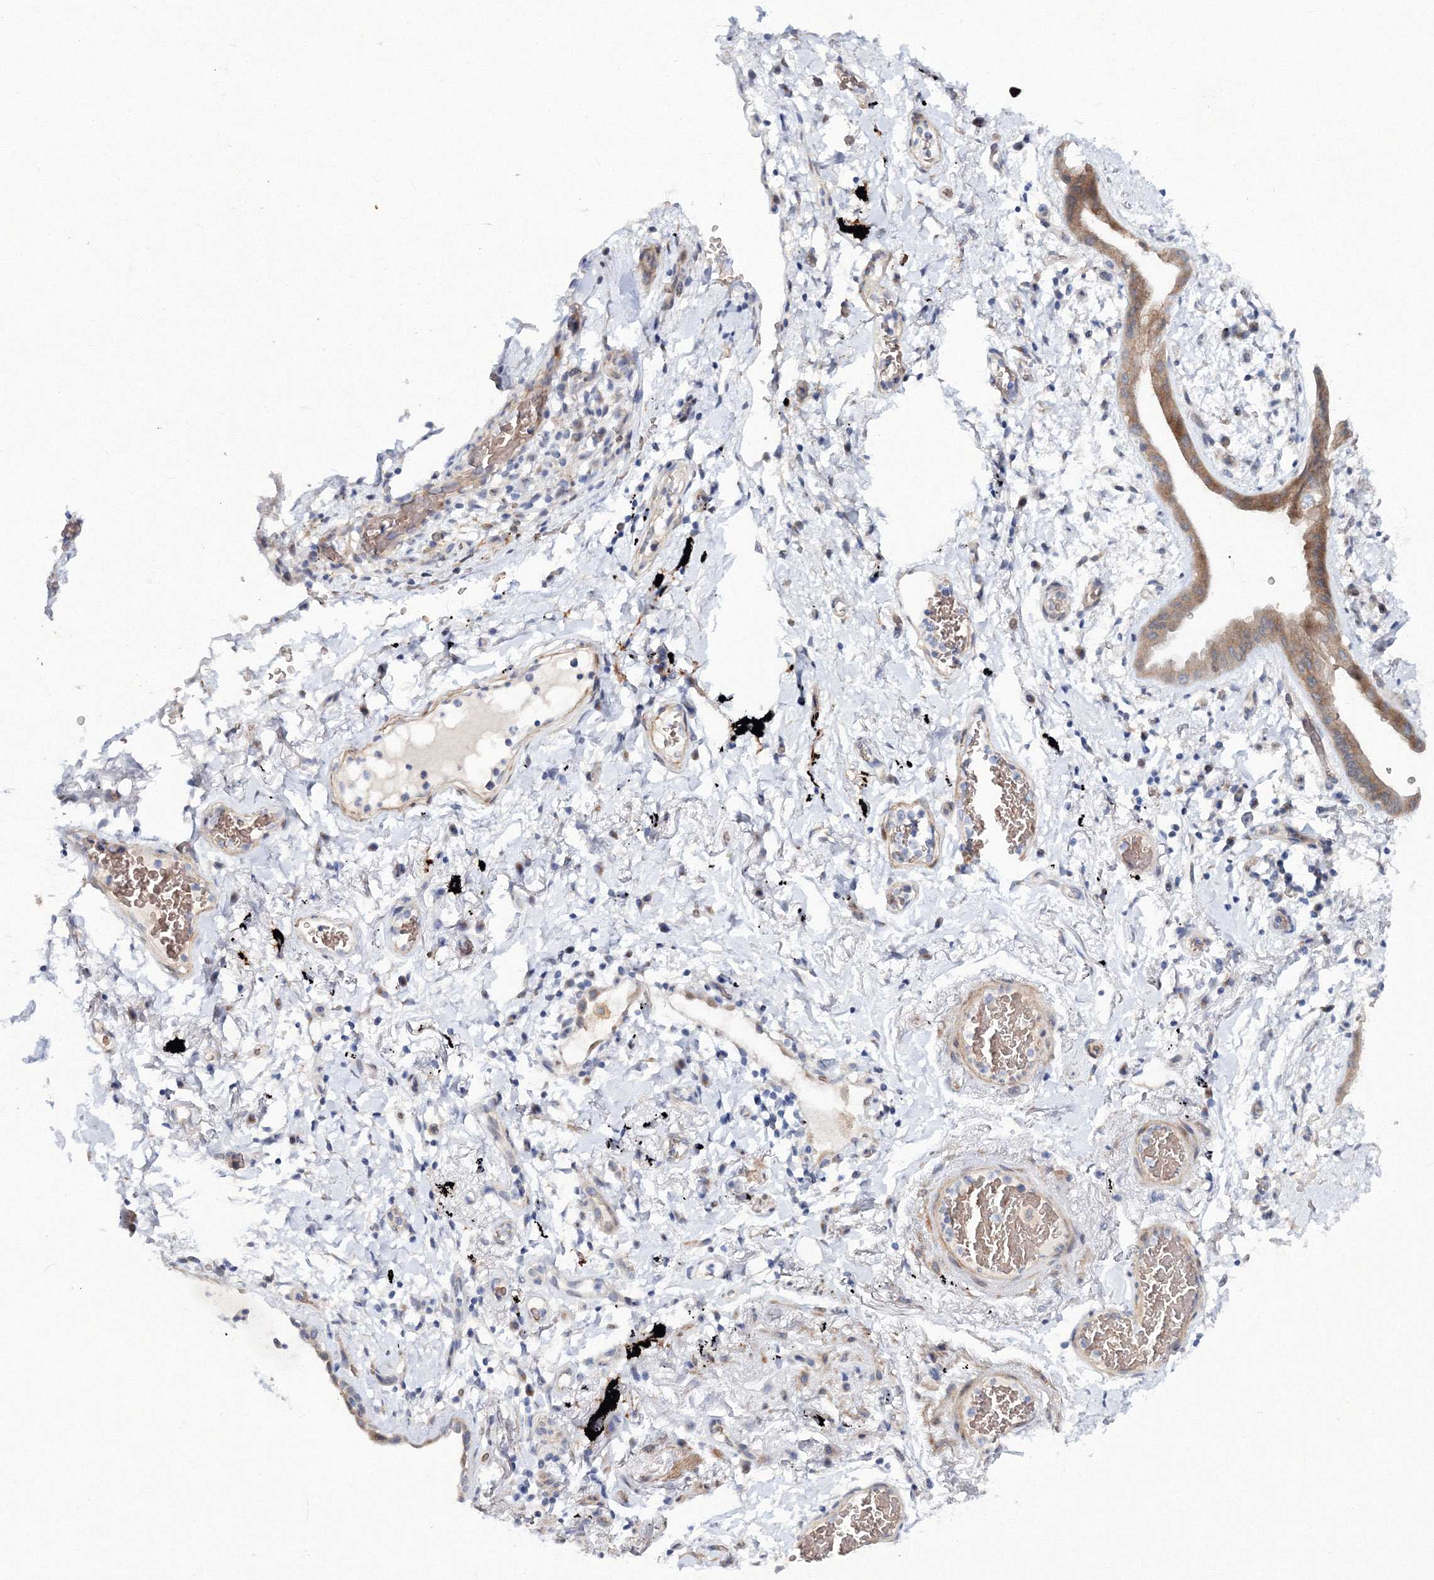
{"staining": {"intensity": "moderate", "quantity": ">75%", "location": "cytoplasmic/membranous"}, "tissue": "lung cancer", "cell_type": "Tumor cells", "image_type": "cancer", "snomed": [{"axis": "morphology", "description": "Adenocarcinoma, NOS"}, {"axis": "topography", "description": "Lung"}], "caption": "Immunohistochemistry (IHC) (DAB (3,3'-diaminobenzidine)) staining of lung cancer (adenocarcinoma) reveals moderate cytoplasmic/membranous protein expression in about >75% of tumor cells.", "gene": "C11orf52", "patient": {"sex": "female", "age": 70}}